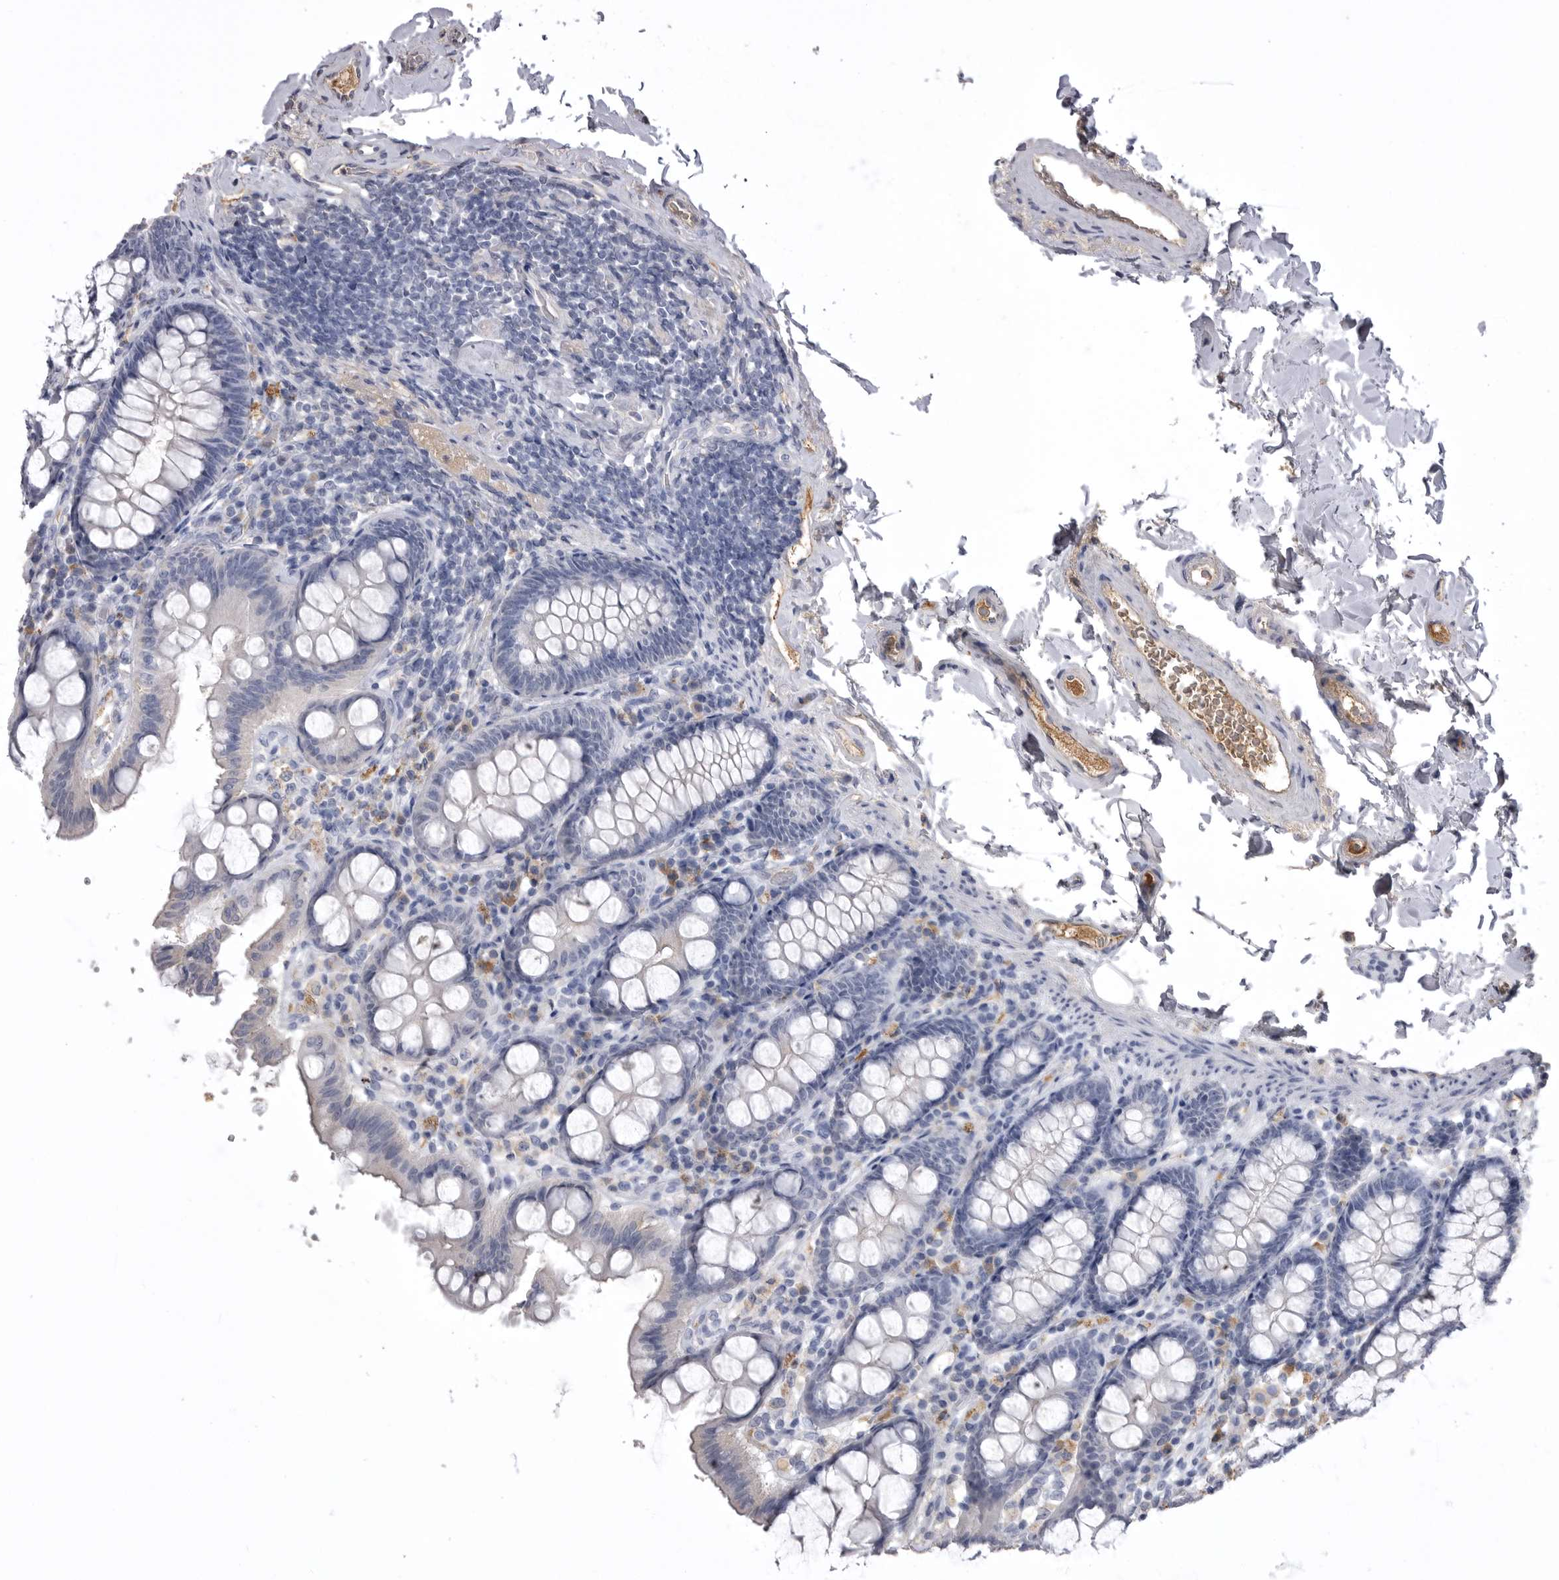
{"staining": {"intensity": "negative", "quantity": "none", "location": "none"}, "tissue": "colon", "cell_type": "Endothelial cells", "image_type": "normal", "snomed": [{"axis": "morphology", "description": "Normal tissue, NOS"}, {"axis": "topography", "description": "Colon"}, {"axis": "topography", "description": "Peripheral nerve tissue"}], "caption": "Immunohistochemistry micrograph of normal colon stained for a protein (brown), which exhibits no staining in endothelial cells. Brightfield microscopy of immunohistochemistry stained with DAB (brown) and hematoxylin (blue), captured at high magnification.", "gene": "AHSG", "patient": {"sex": "female", "age": 61}}